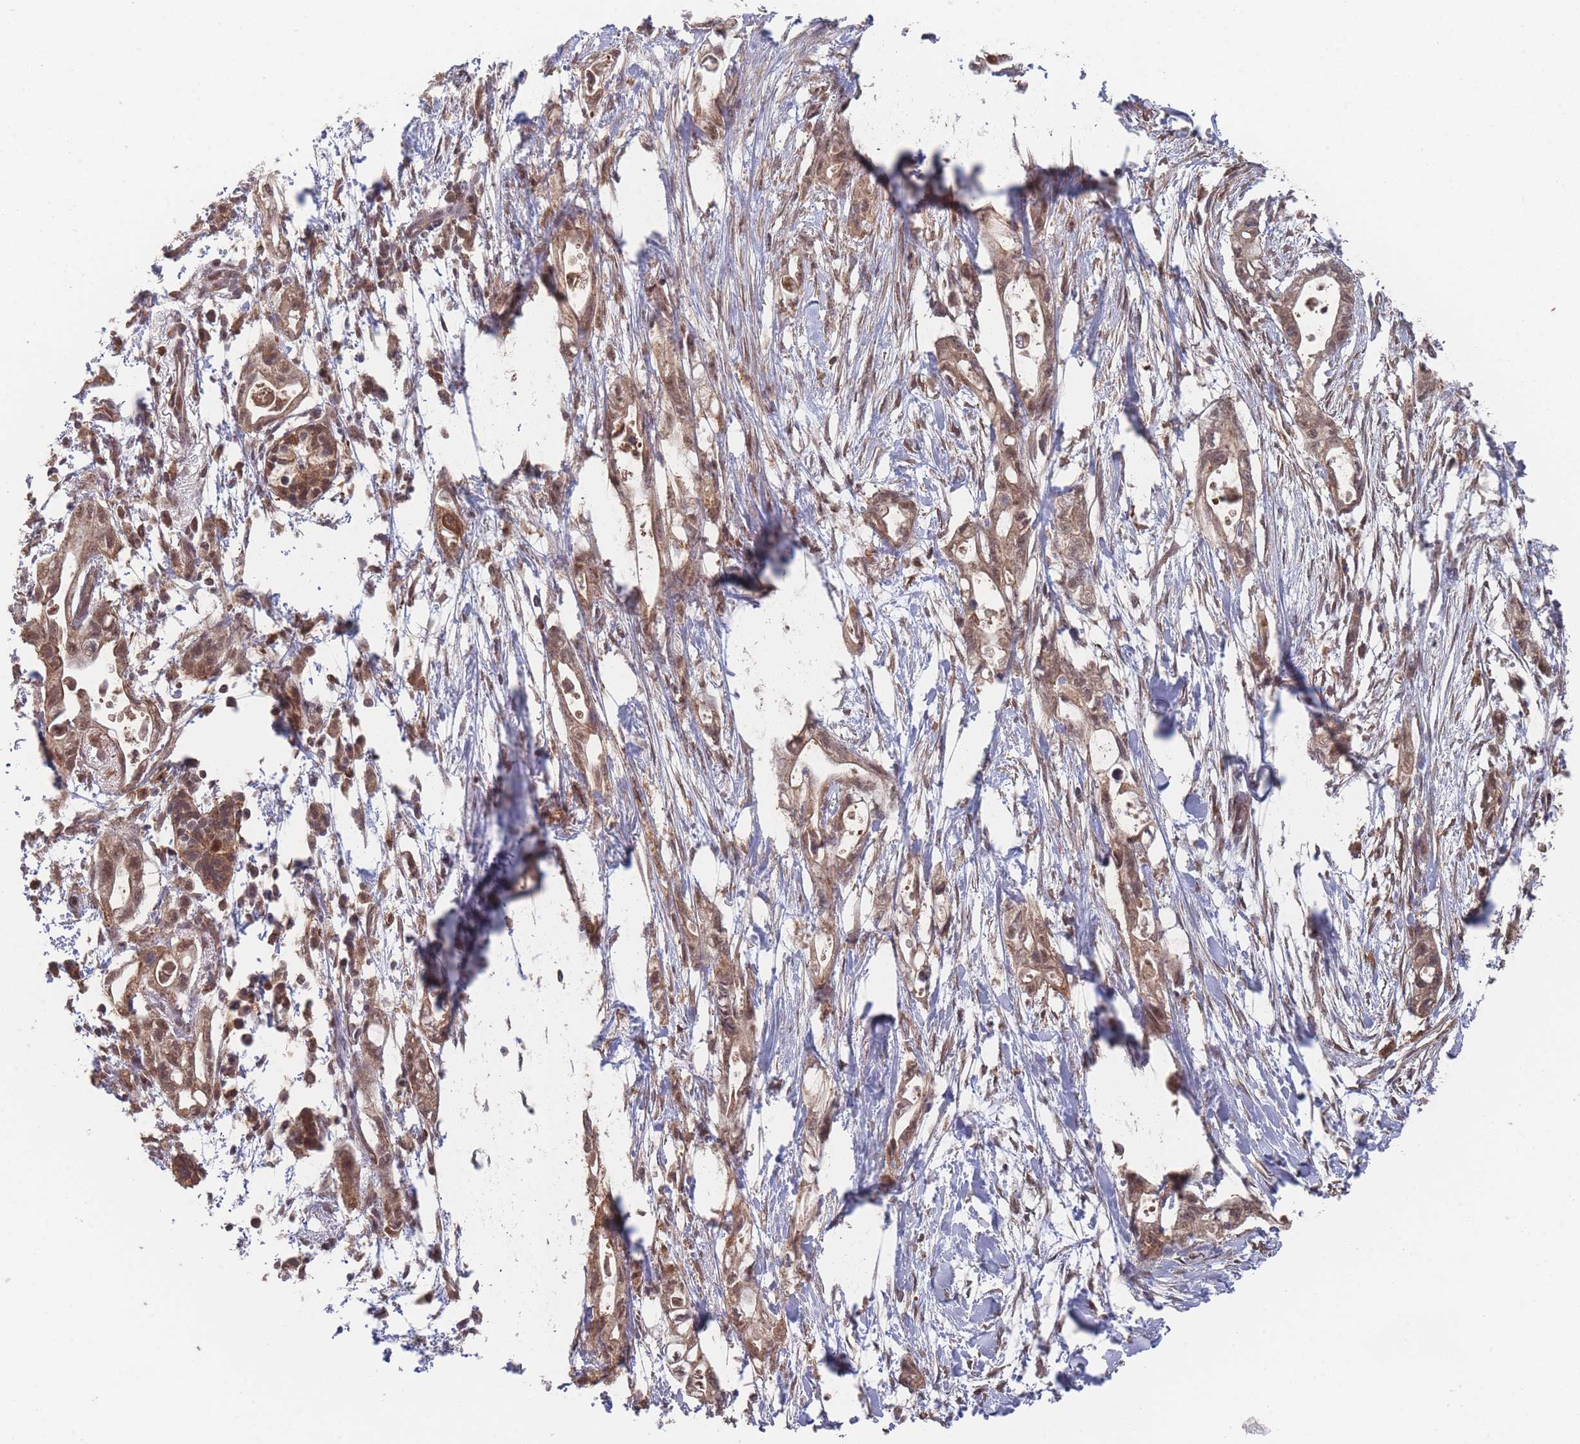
{"staining": {"intensity": "moderate", "quantity": ">75%", "location": "cytoplasmic/membranous,nuclear"}, "tissue": "pancreatic cancer", "cell_type": "Tumor cells", "image_type": "cancer", "snomed": [{"axis": "morphology", "description": "Adenocarcinoma, NOS"}, {"axis": "topography", "description": "Pancreas"}], "caption": "Tumor cells reveal medium levels of moderate cytoplasmic/membranous and nuclear positivity in approximately >75% of cells in human pancreatic adenocarcinoma.", "gene": "SF3B1", "patient": {"sex": "female", "age": 72}}